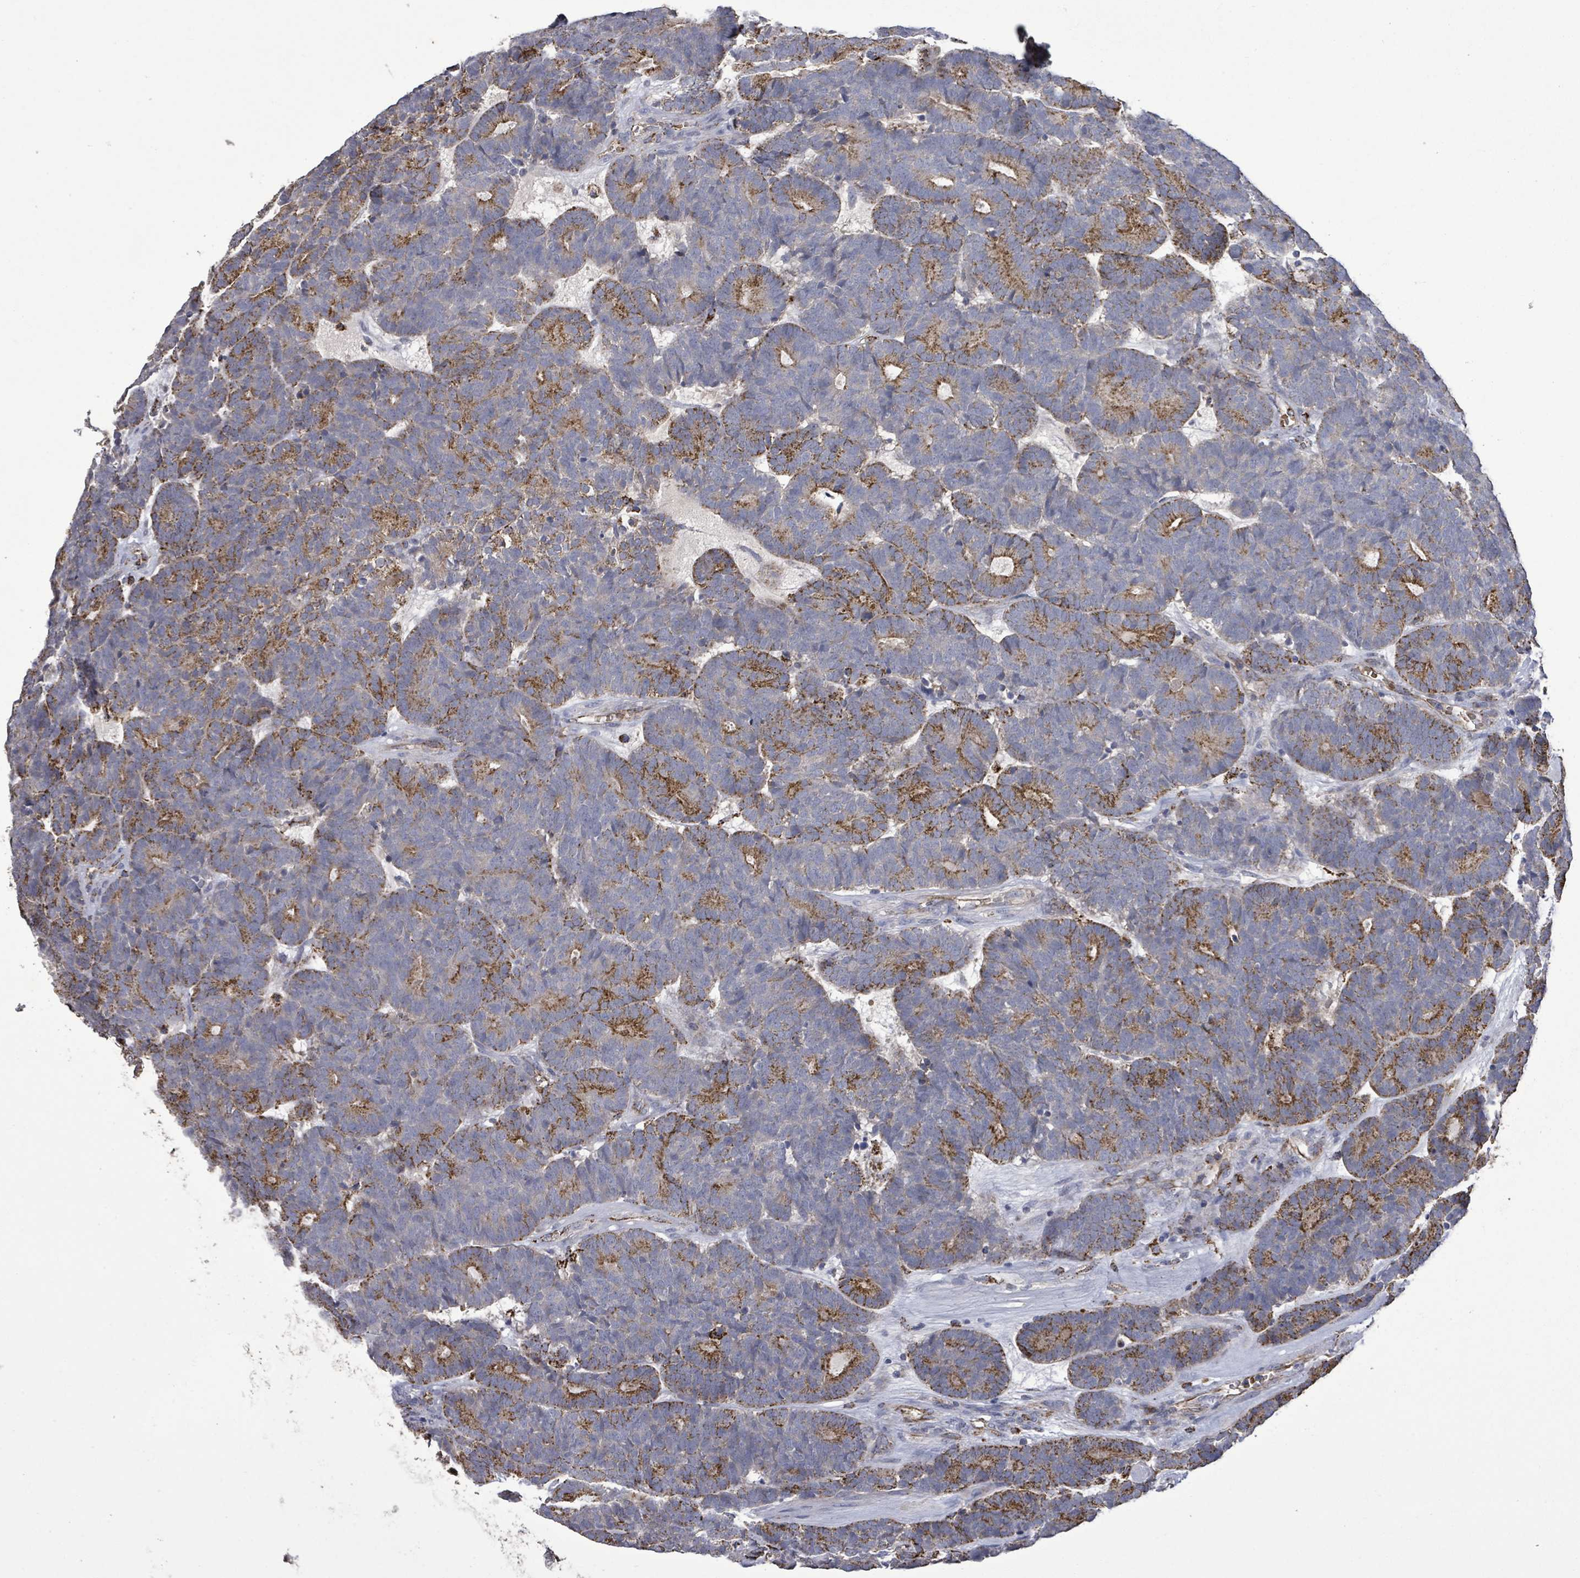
{"staining": {"intensity": "strong", "quantity": "25%-75%", "location": "cytoplasmic/membranous"}, "tissue": "head and neck cancer", "cell_type": "Tumor cells", "image_type": "cancer", "snomed": [{"axis": "morphology", "description": "Adenocarcinoma, NOS"}, {"axis": "topography", "description": "Head-Neck"}], "caption": "Strong cytoplasmic/membranous staining is appreciated in approximately 25%-75% of tumor cells in head and neck adenocarcinoma. The staining was performed using DAB, with brown indicating positive protein expression. Nuclei are stained blue with hematoxylin.", "gene": "MTMR12", "patient": {"sex": "female", "age": 81}}